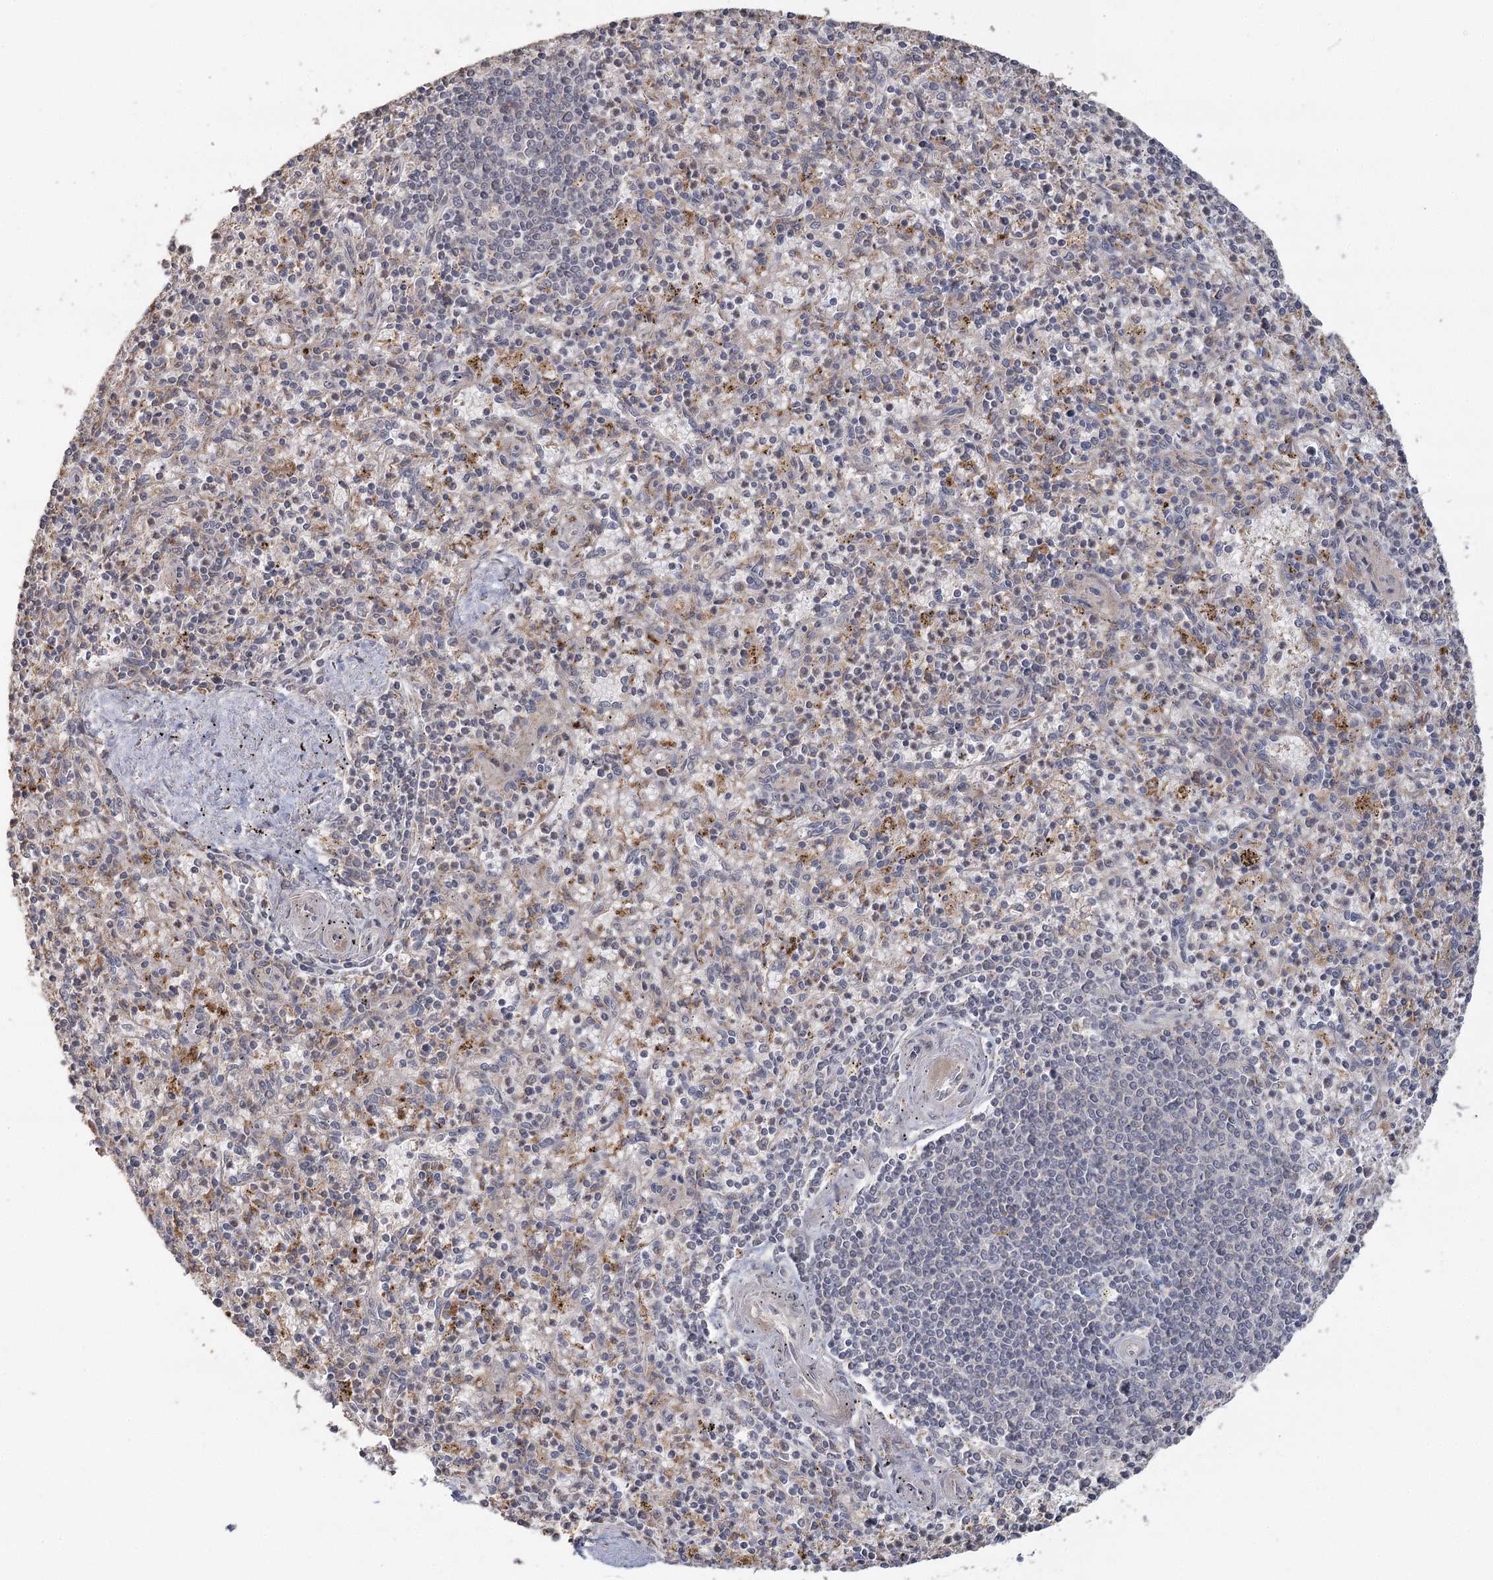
{"staining": {"intensity": "negative", "quantity": "none", "location": "none"}, "tissue": "spleen", "cell_type": "Cells in red pulp", "image_type": "normal", "snomed": [{"axis": "morphology", "description": "Normal tissue, NOS"}, {"axis": "topography", "description": "Spleen"}], "caption": "The histopathology image shows no staining of cells in red pulp in unremarkable spleen. (DAB (3,3'-diaminobenzidine) immunohistochemistry (IHC) with hematoxylin counter stain).", "gene": "OBSL1", "patient": {"sex": "male", "age": 72}}